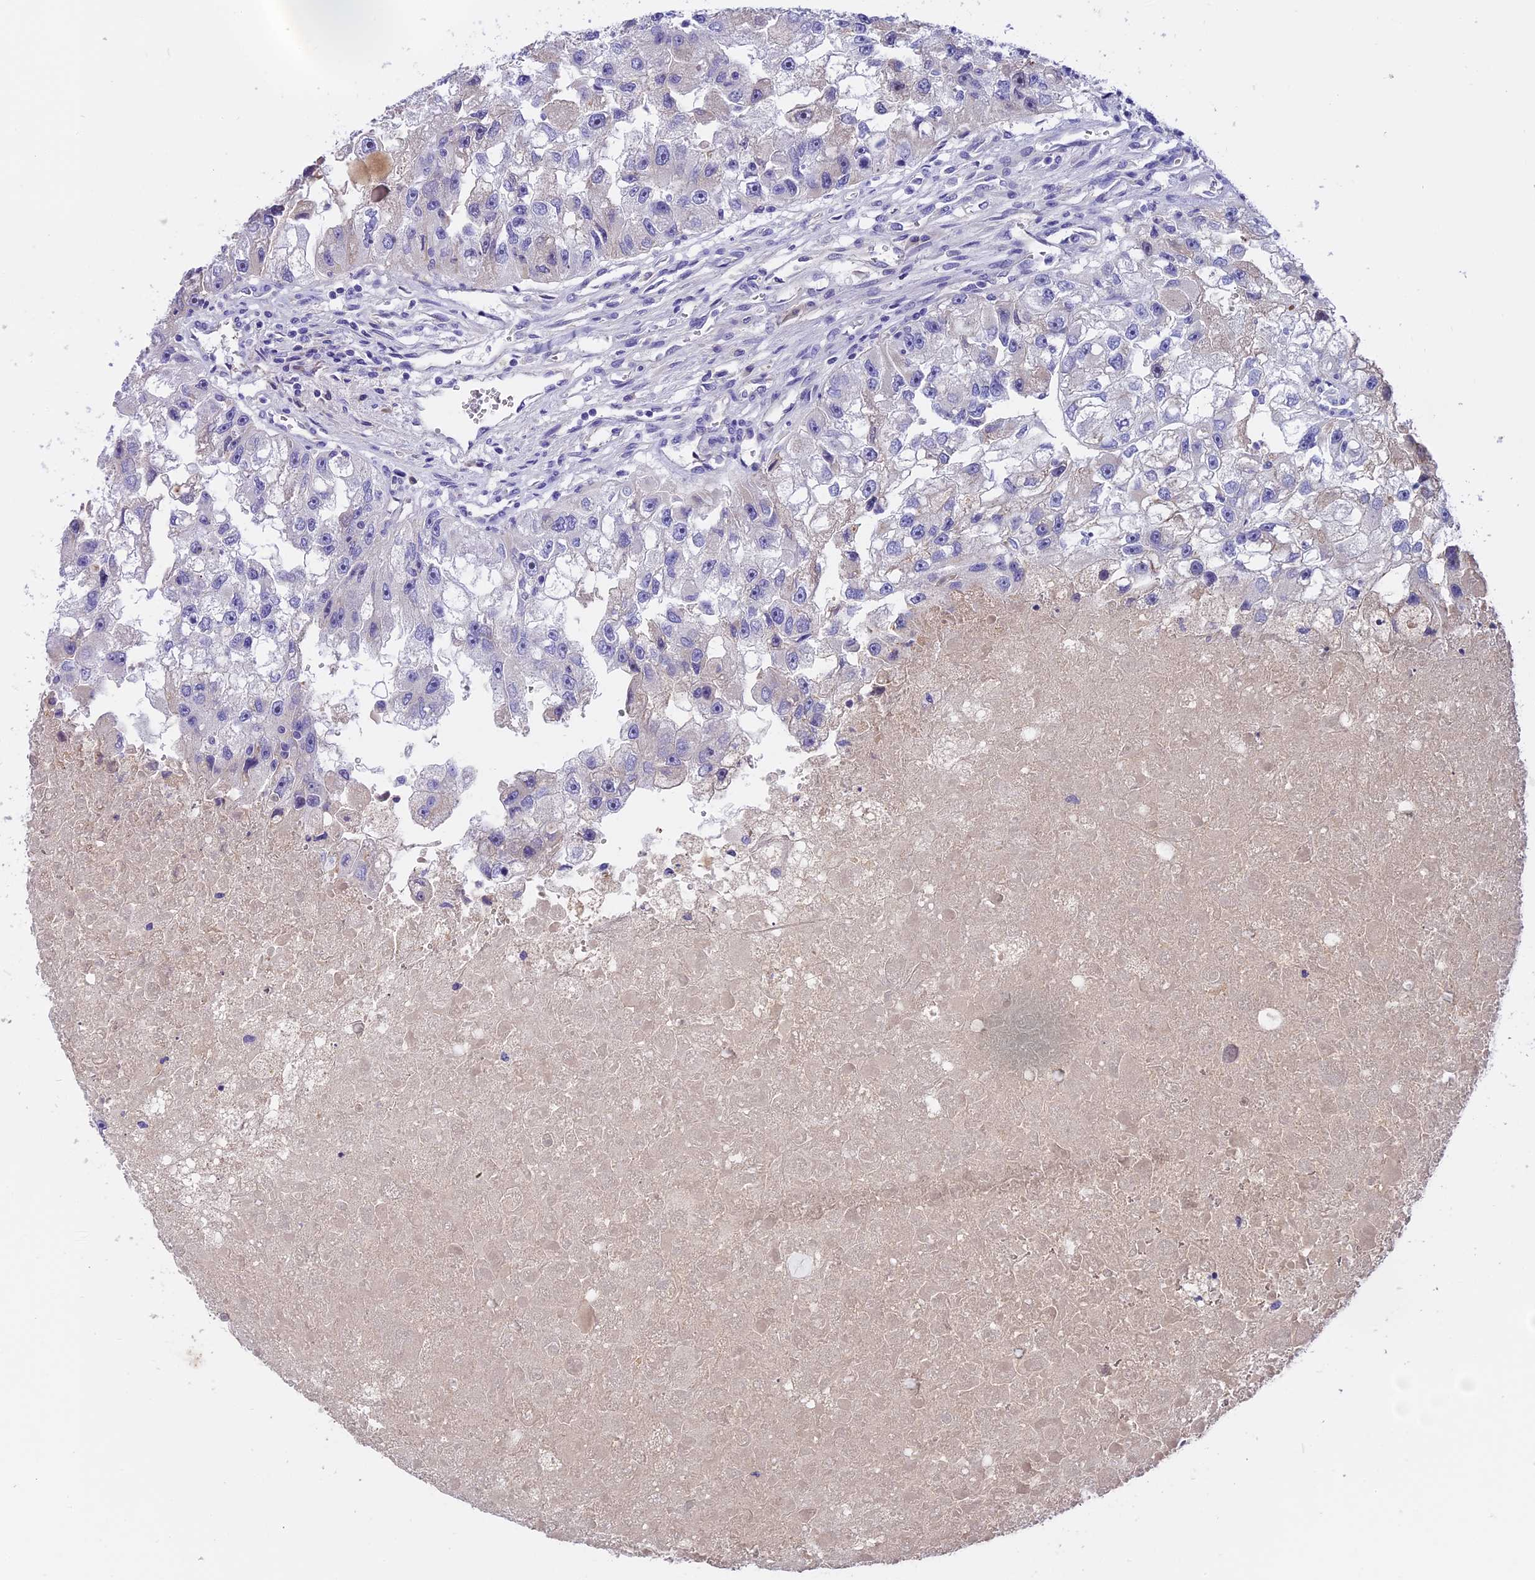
{"staining": {"intensity": "negative", "quantity": "none", "location": "none"}, "tissue": "renal cancer", "cell_type": "Tumor cells", "image_type": "cancer", "snomed": [{"axis": "morphology", "description": "Adenocarcinoma, NOS"}, {"axis": "topography", "description": "Kidney"}], "caption": "DAB immunohistochemical staining of adenocarcinoma (renal) displays no significant expression in tumor cells.", "gene": "CCDC32", "patient": {"sex": "male", "age": 63}}